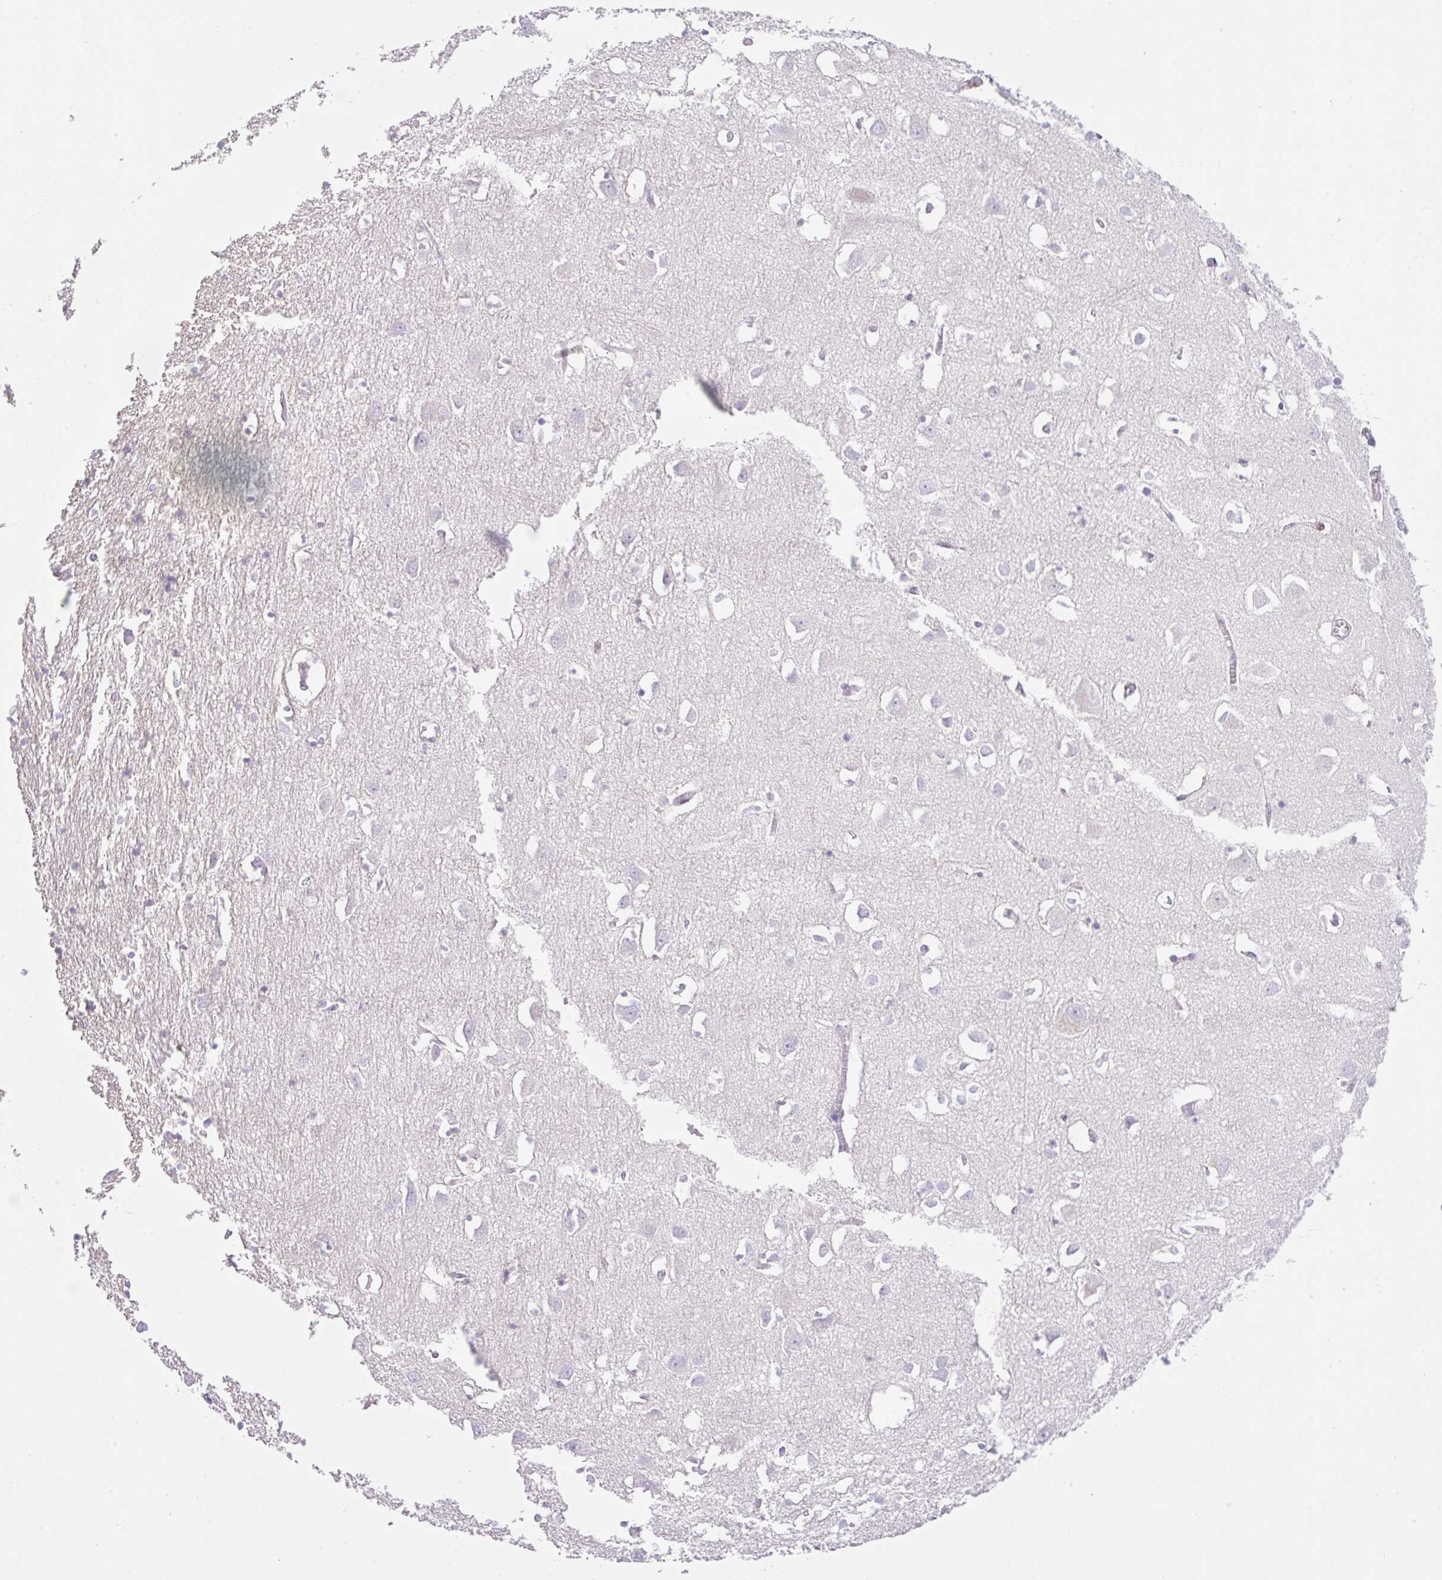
{"staining": {"intensity": "negative", "quantity": "none", "location": "none"}, "tissue": "cerebral cortex", "cell_type": "Endothelial cells", "image_type": "normal", "snomed": [{"axis": "morphology", "description": "Normal tissue, NOS"}, {"axis": "topography", "description": "Cerebral cortex"}], "caption": "This is a image of immunohistochemistry (IHC) staining of benign cerebral cortex, which shows no staining in endothelial cells. (Brightfield microscopy of DAB IHC at high magnification).", "gene": "TDRD15", "patient": {"sex": "male", "age": 70}}